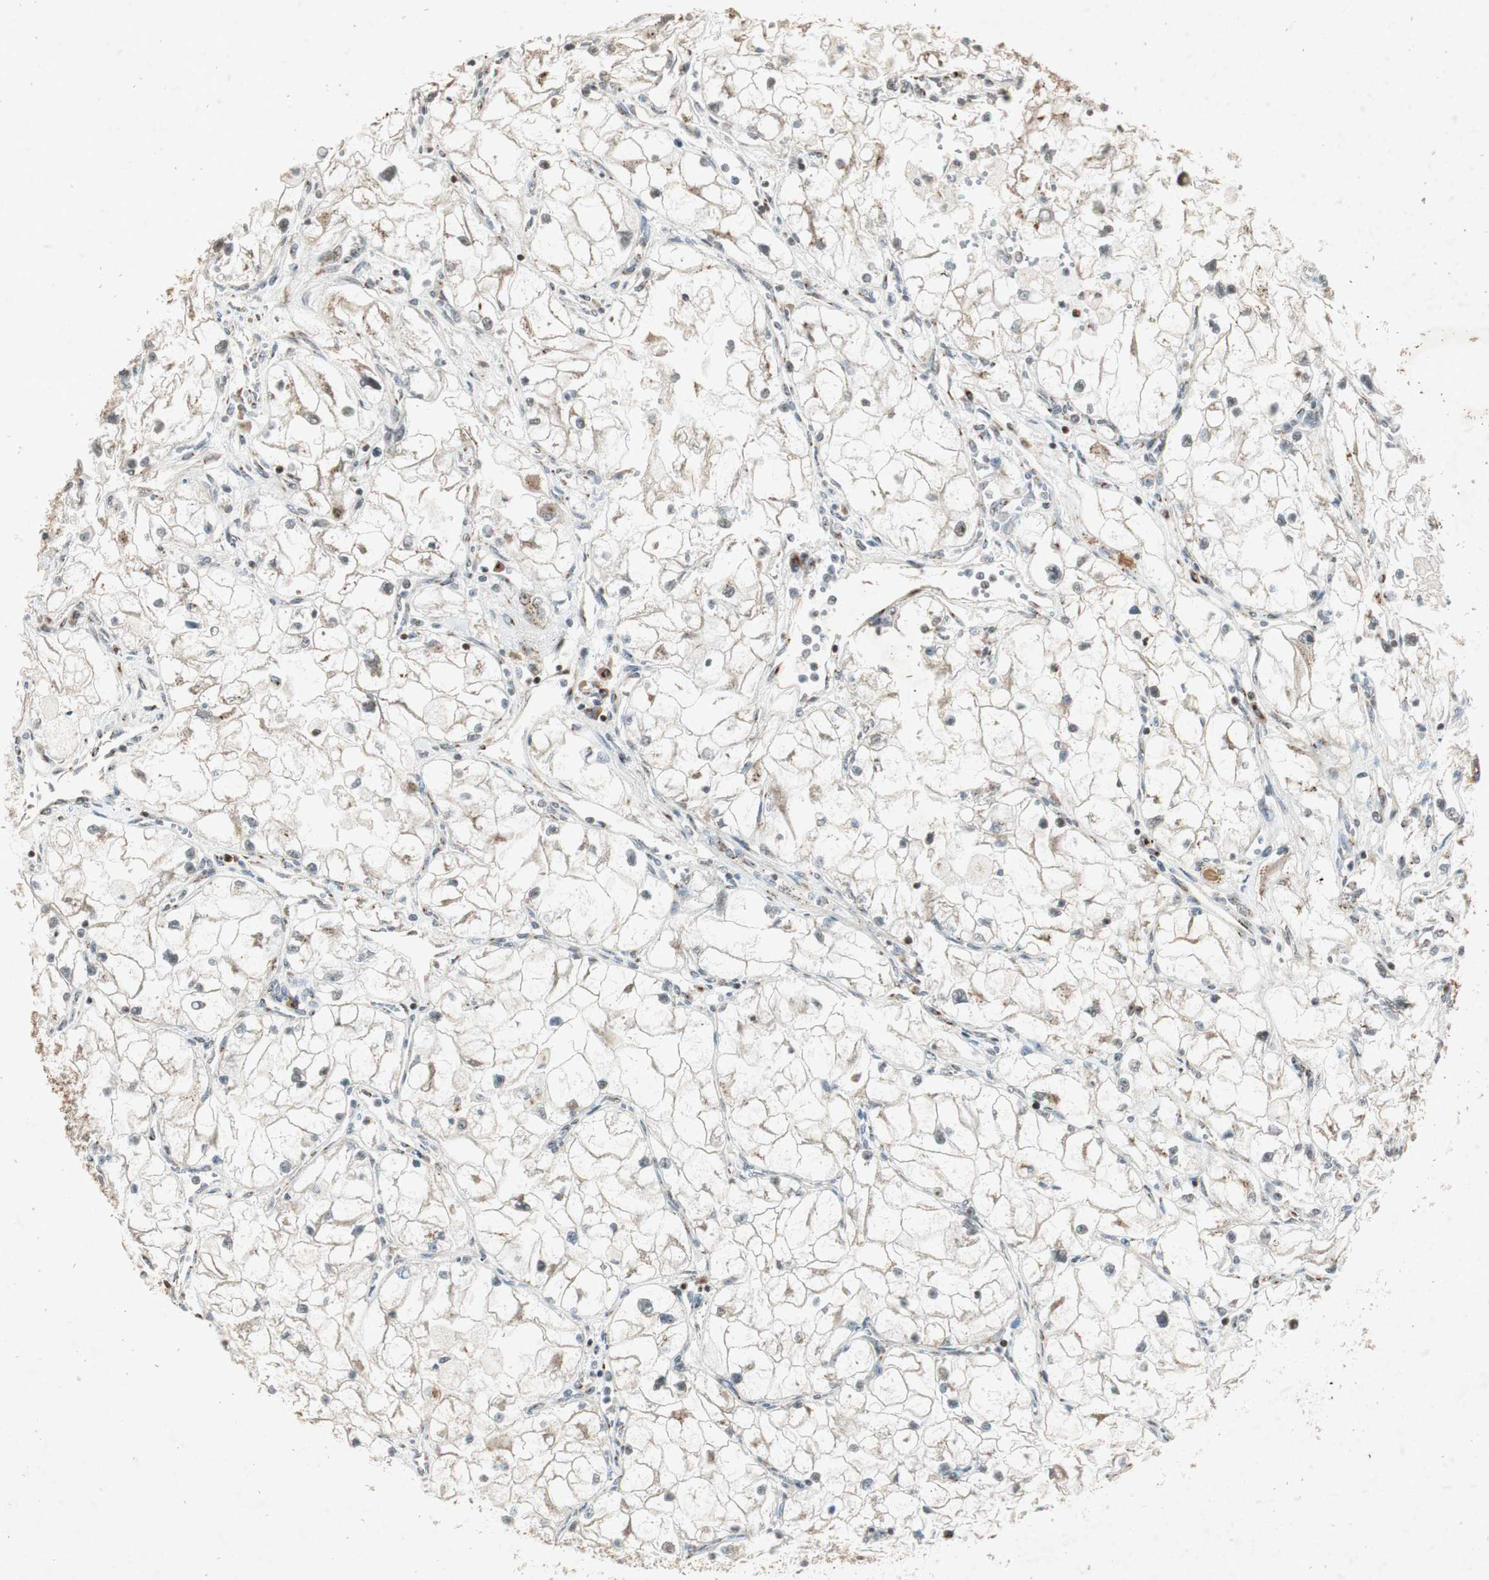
{"staining": {"intensity": "weak", "quantity": "<25%", "location": "cytoplasmic/membranous"}, "tissue": "renal cancer", "cell_type": "Tumor cells", "image_type": "cancer", "snomed": [{"axis": "morphology", "description": "Adenocarcinoma, NOS"}, {"axis": "topography", "description": "Kidney"}], "caption": "An image of renal adenocarcinoma stained for a protein exhibits no brown staining in tumor cells.", "gene": "NEO1", "patient": {"sex": "female", "age": 70}}